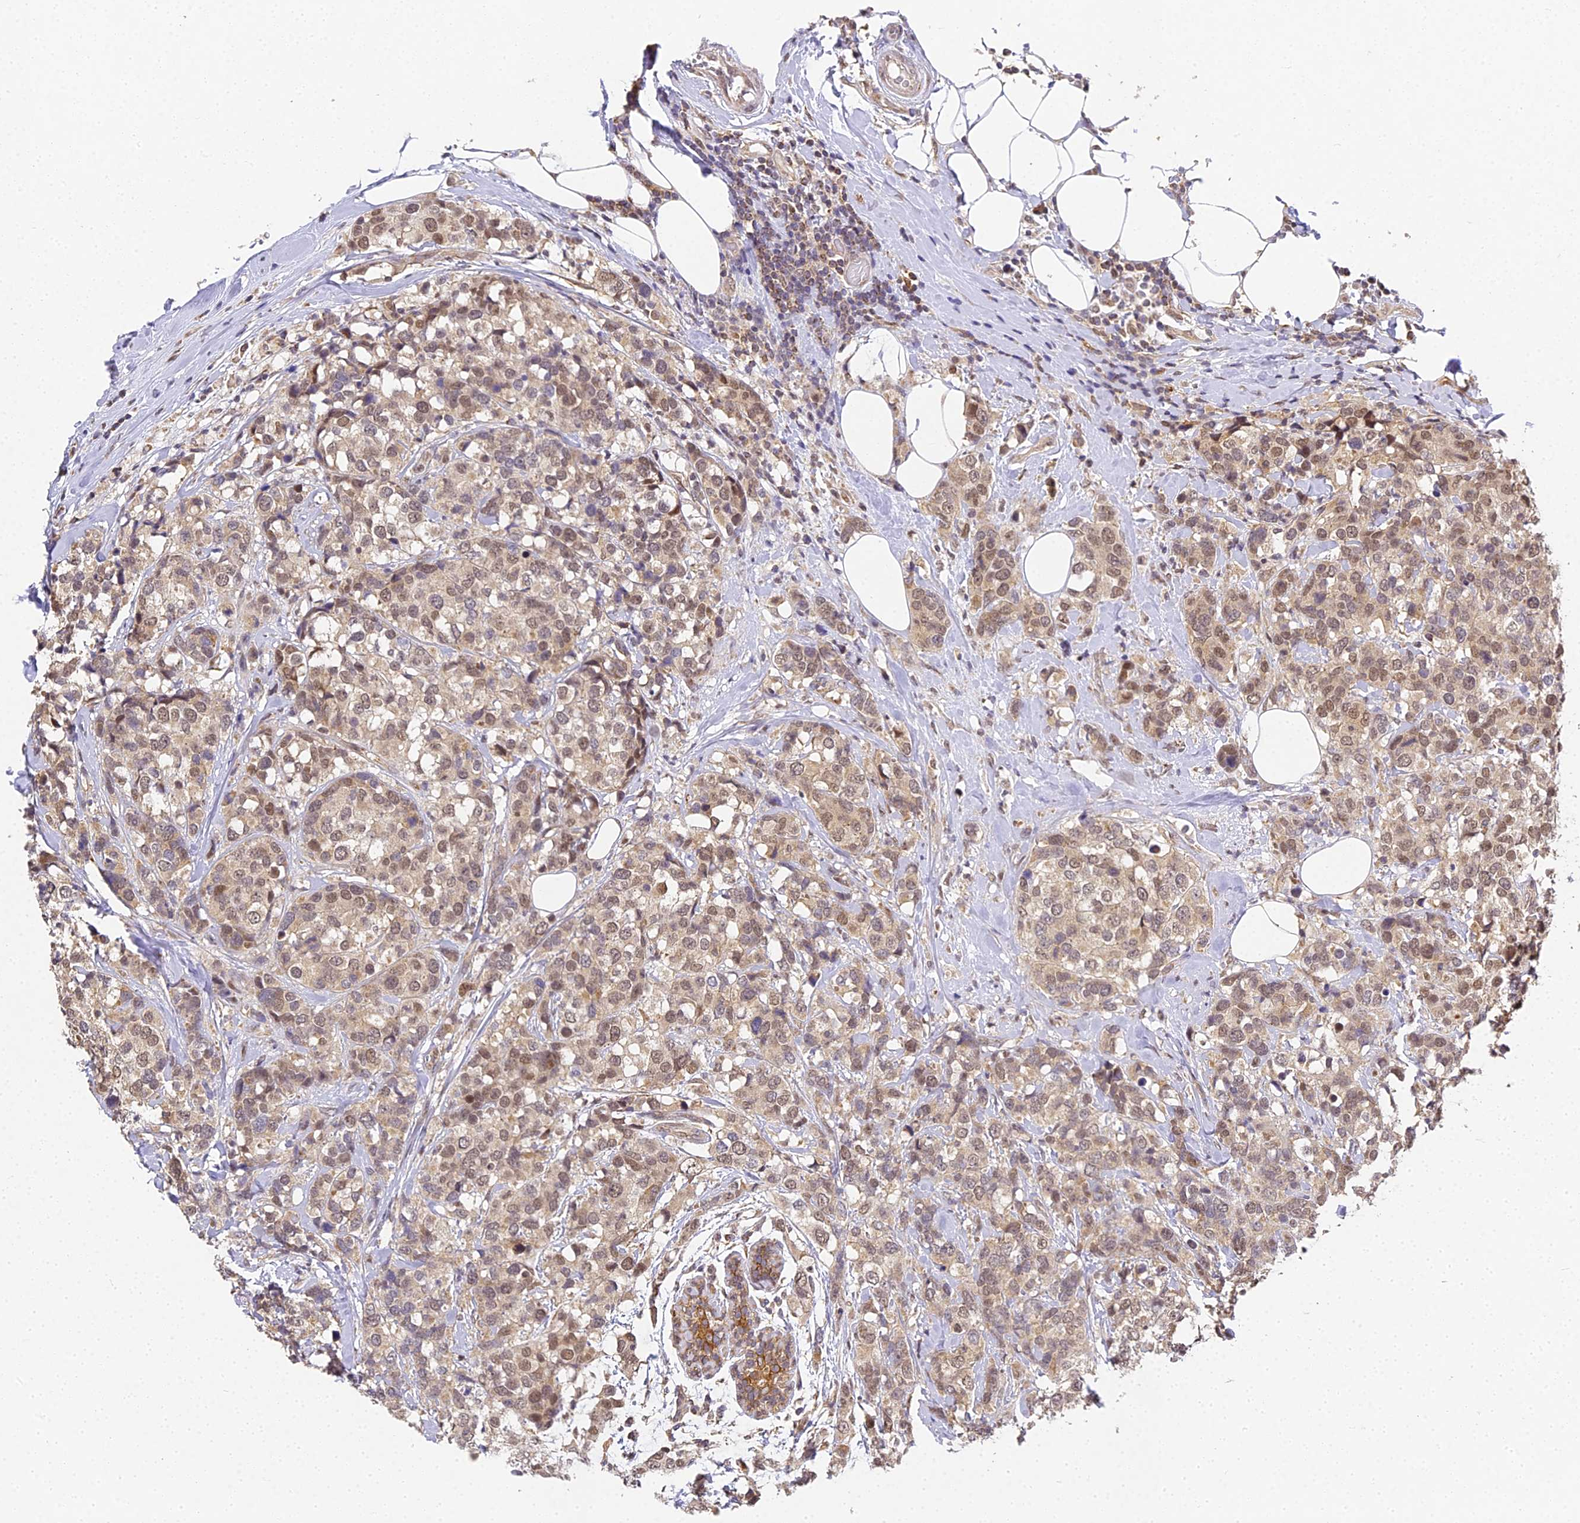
{"staining": {"intensity": "moderate", "quantity": ">75%", "location": "nuclear"}, "tissue": "breast cancer", "cell_type": "Tumor cells", "image_type": "cancer", "snomed": [{"axis": "morphology", "description": "Lobular carcinoma"}, {"axis": "topography", "description": "Breast"}], "caption": "Immunohistochemical staining of human breast lobular carcinoma exhibits medium levels of moderate nuclear protein expression in approximately >75% of tumor cells. (Brightfield microscopy of DAB IHC at high magnification).", "gene": "DNAAF10", "patient": {"sex": "female", "age": 59}}